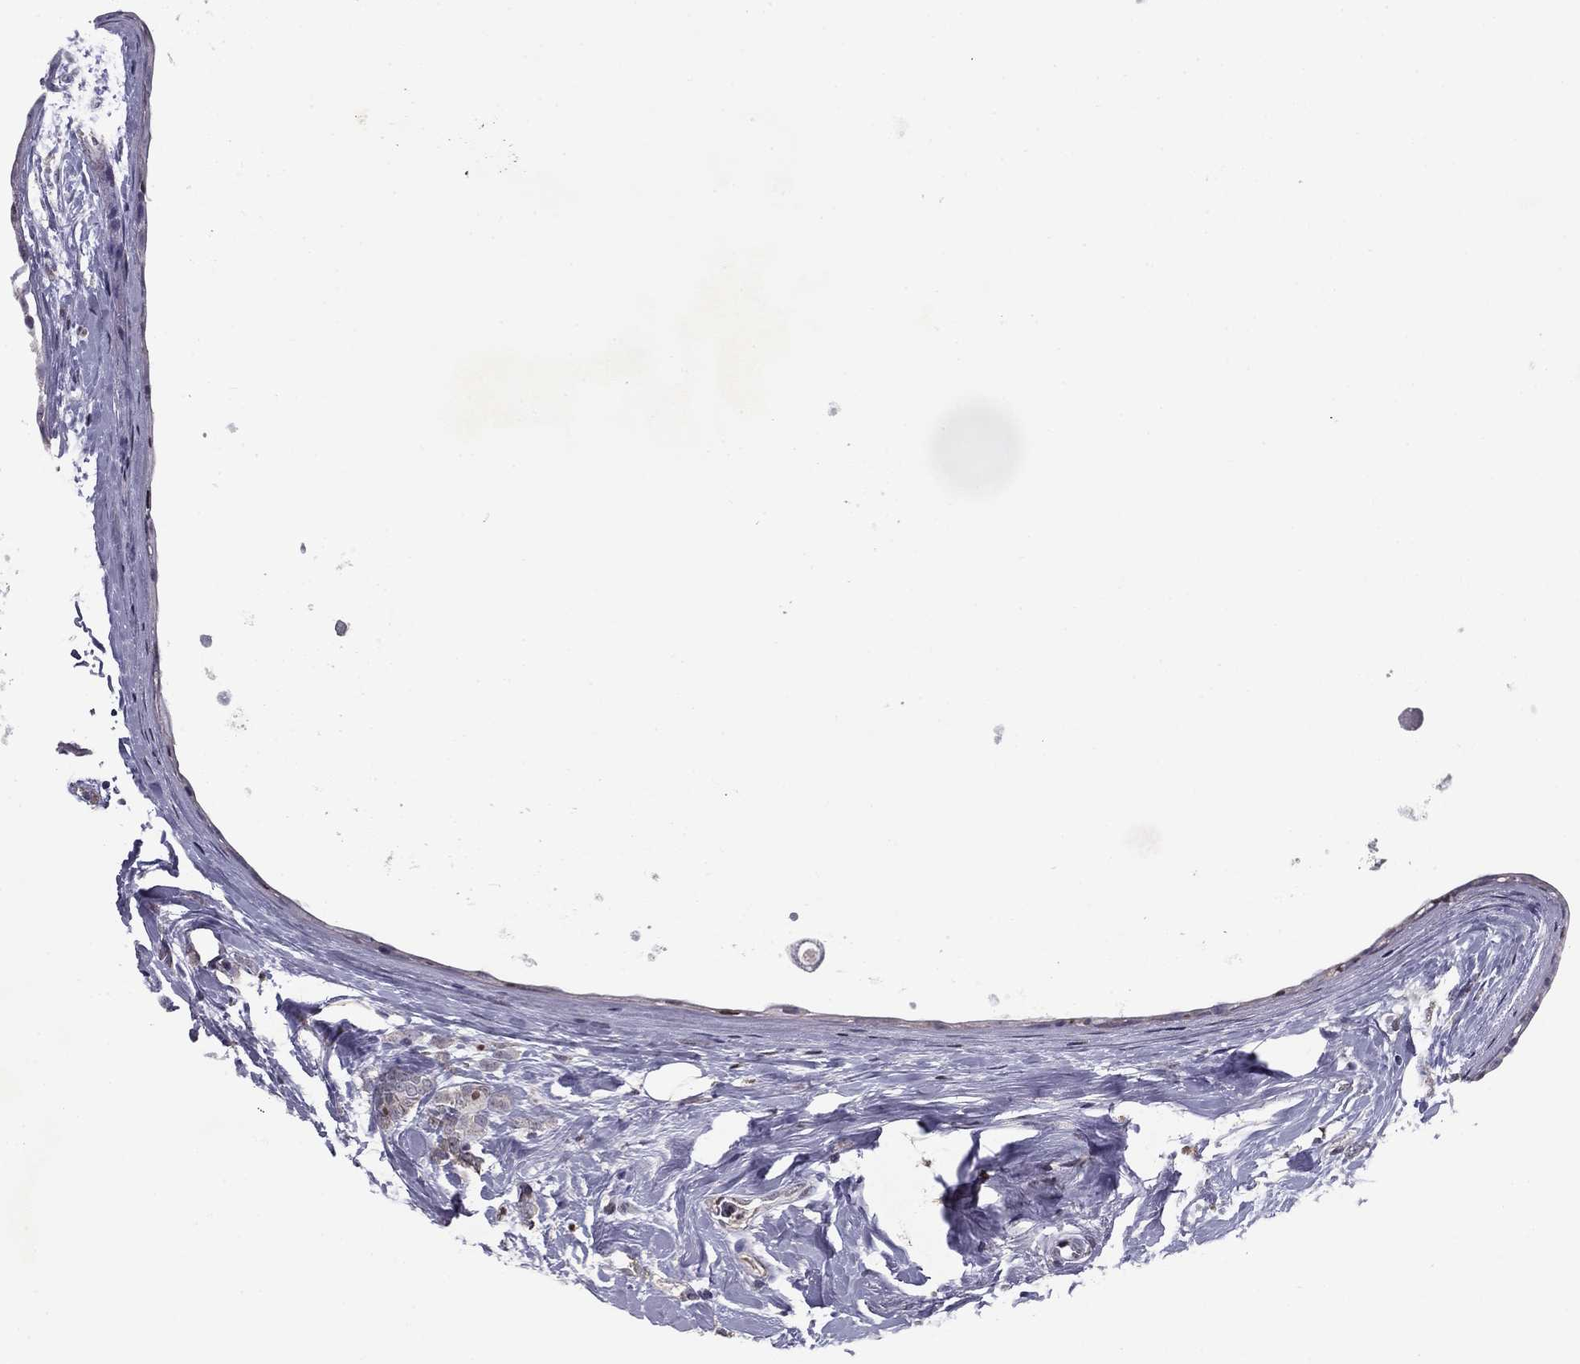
{"staining": {"intensity": "negative", "quantity": "none", "location": "none"}, "tissue": "breast cancer", "cell_type": "Tumor cells", "image_type": "cancer", "snomed": [{"axis": "morphology", "description": "Lobular carcinoma"}, {"axis": "topography", "description": "Breast"}], "caption": "Tumor cells are negative for brown protein staining in breast cancer (lobular carcinoma).", "gene": "HCN1", "patient": {"sex": "female", "age": 49}}